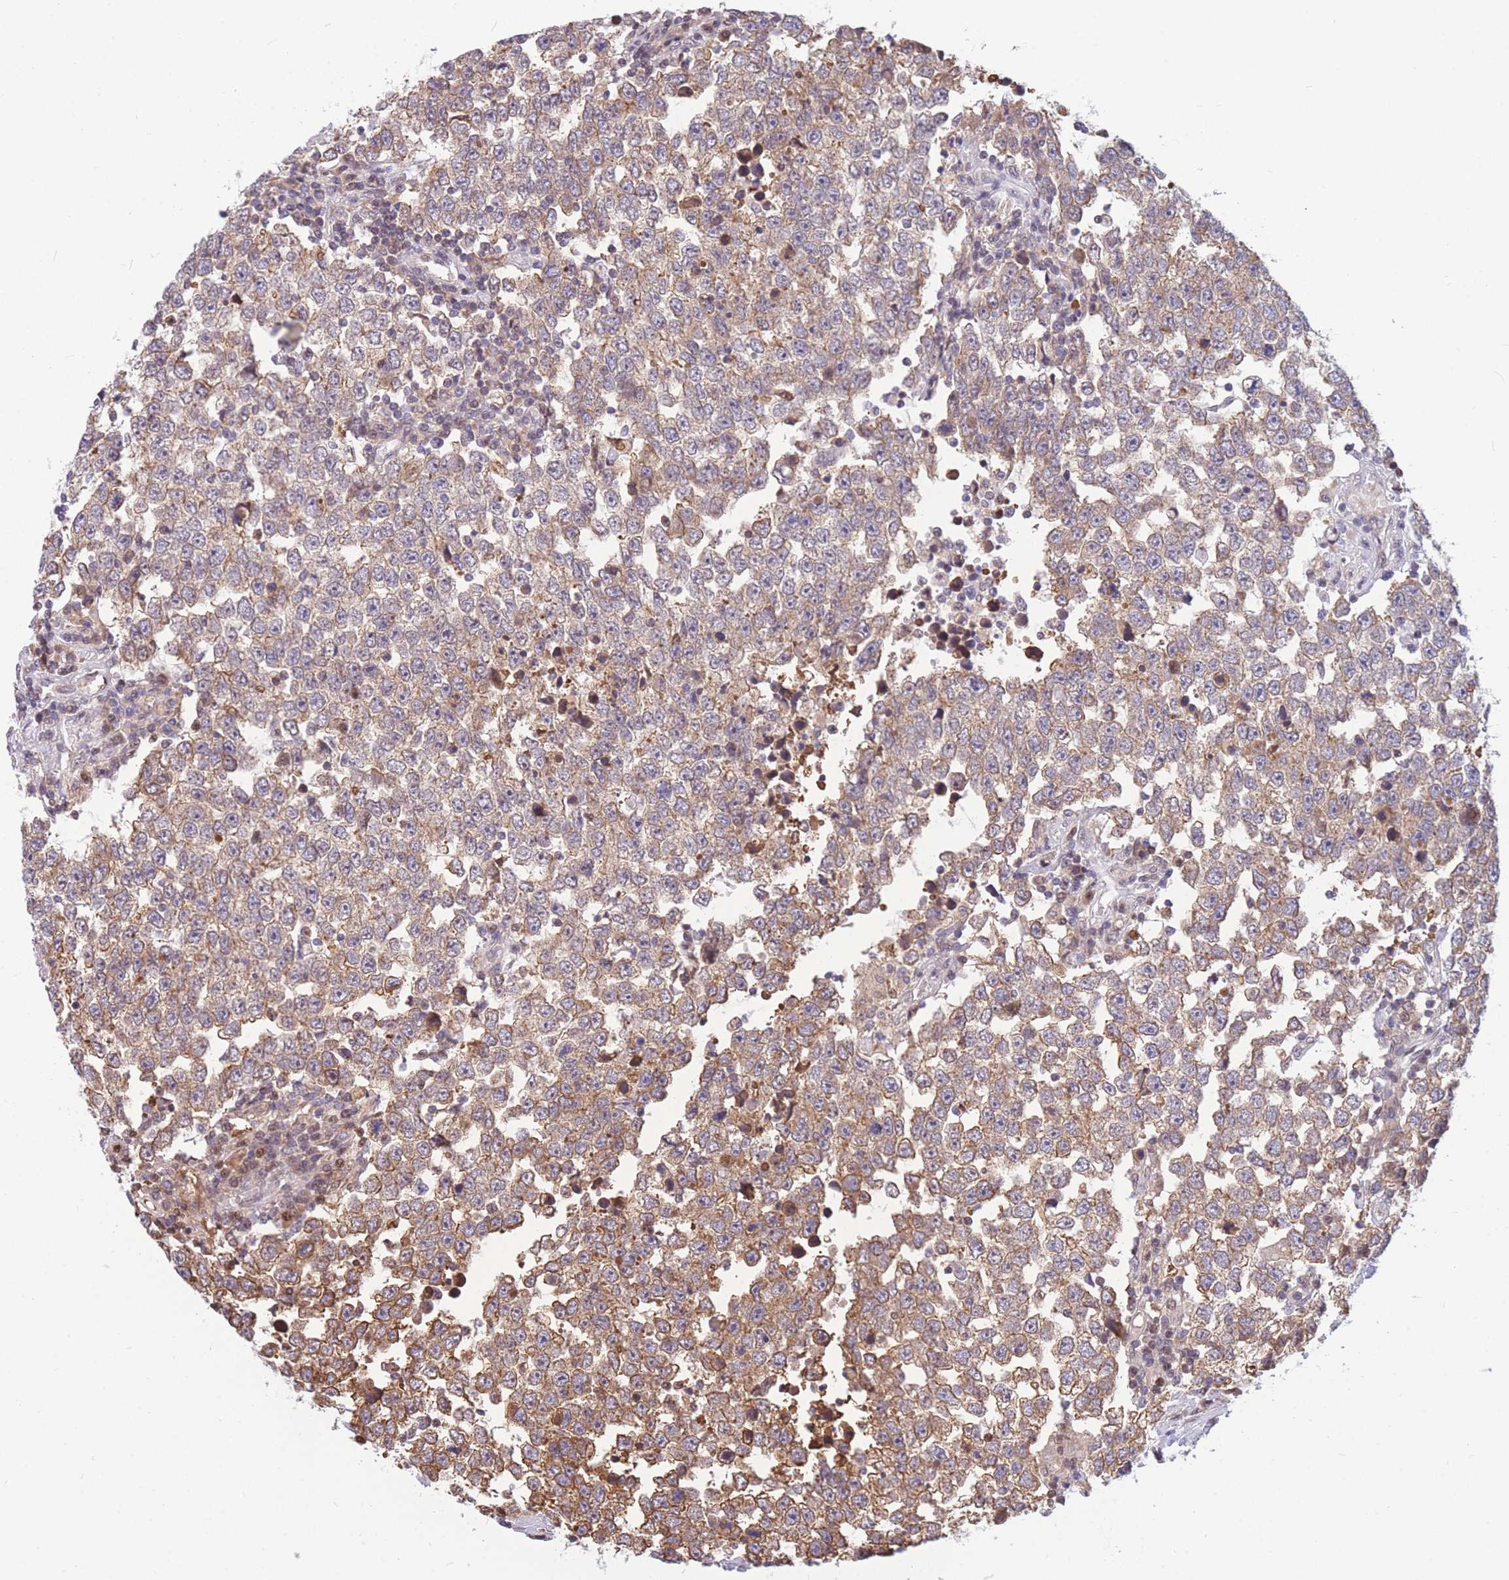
{"staining": {"intensity": "moderate", "quantity": ">75%", "location": "cytoplasmic/membranous"}, "tissue": "testis cancer", "cell_type": "Tumor cells", "image_type": "cancer", "snomed": [{"axis": "morphology", "description": "Seminoma, NOS"}, {"axis": "morphology", "description": "Carcinoma, Embryonal, NOS"}, {"axis": "topography", "description": "Testis"}], "caption": "This image reveals immunohistochemistry (IHC) staining of human embryonal carcinoma (testis), with medium moderate cytoplasmic/membranous expression in approximately >75% of tumor cells.", "gene": "CRACD", "patient": {"sex": "male", "age": 28}}